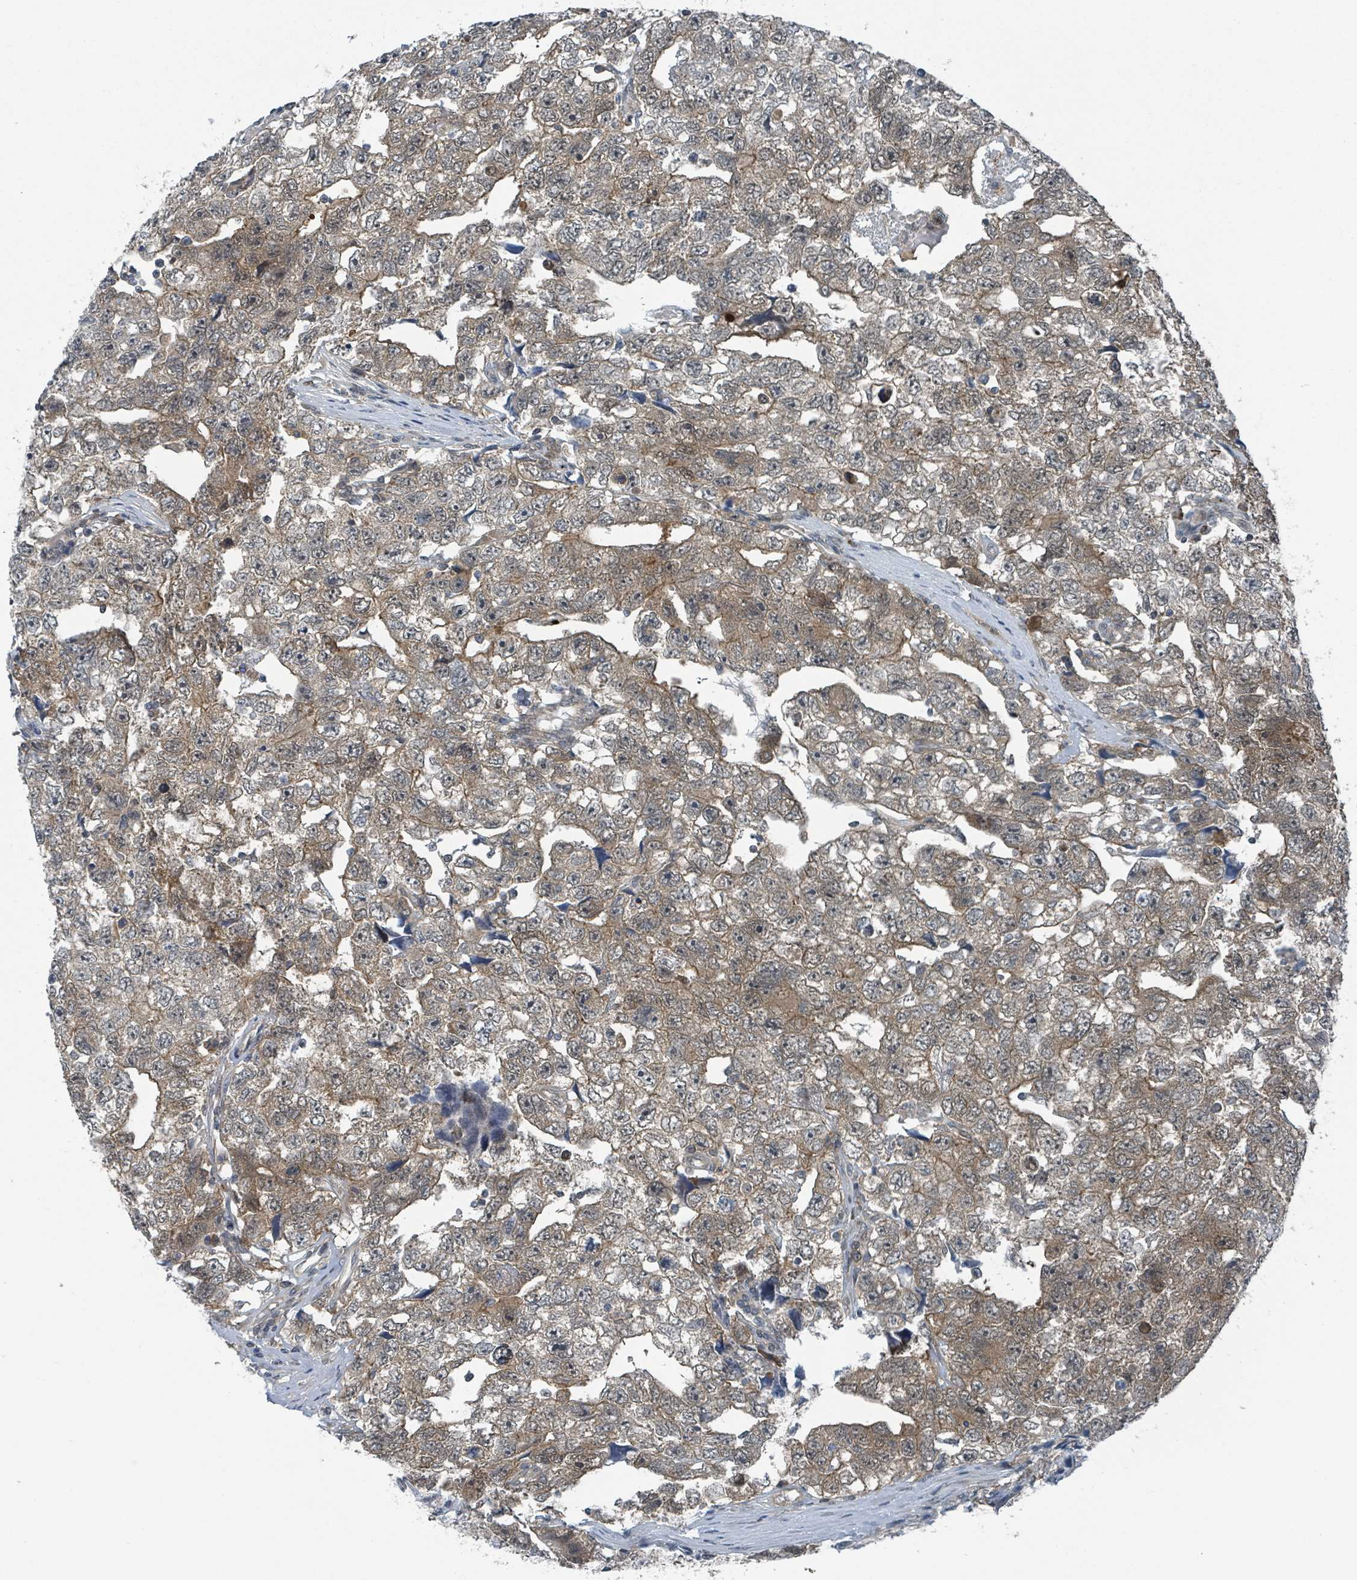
{"staining": {"intensity": "weak", "quantity": ">75%", "location": "cytoplasmic/membranous"}, "tissue": "testis cancer", "cell_type": "Tumor cells", "image_type": "cancer", "snomed": [{"axis": "morphology", "description": "Carcinoma, Embryonal, NOS"}, {"axis": "topography", "description": "Testis"}], "caption": "This is an image of immunohistochemistry (IHC) staining of testis cancer (embryonal carcinoma), which shows weak positivity in the cytoplasmic/membranous of tumor cells.", "gene": "GOLGA7", "patient": {"sex": "male", "age": 22}}